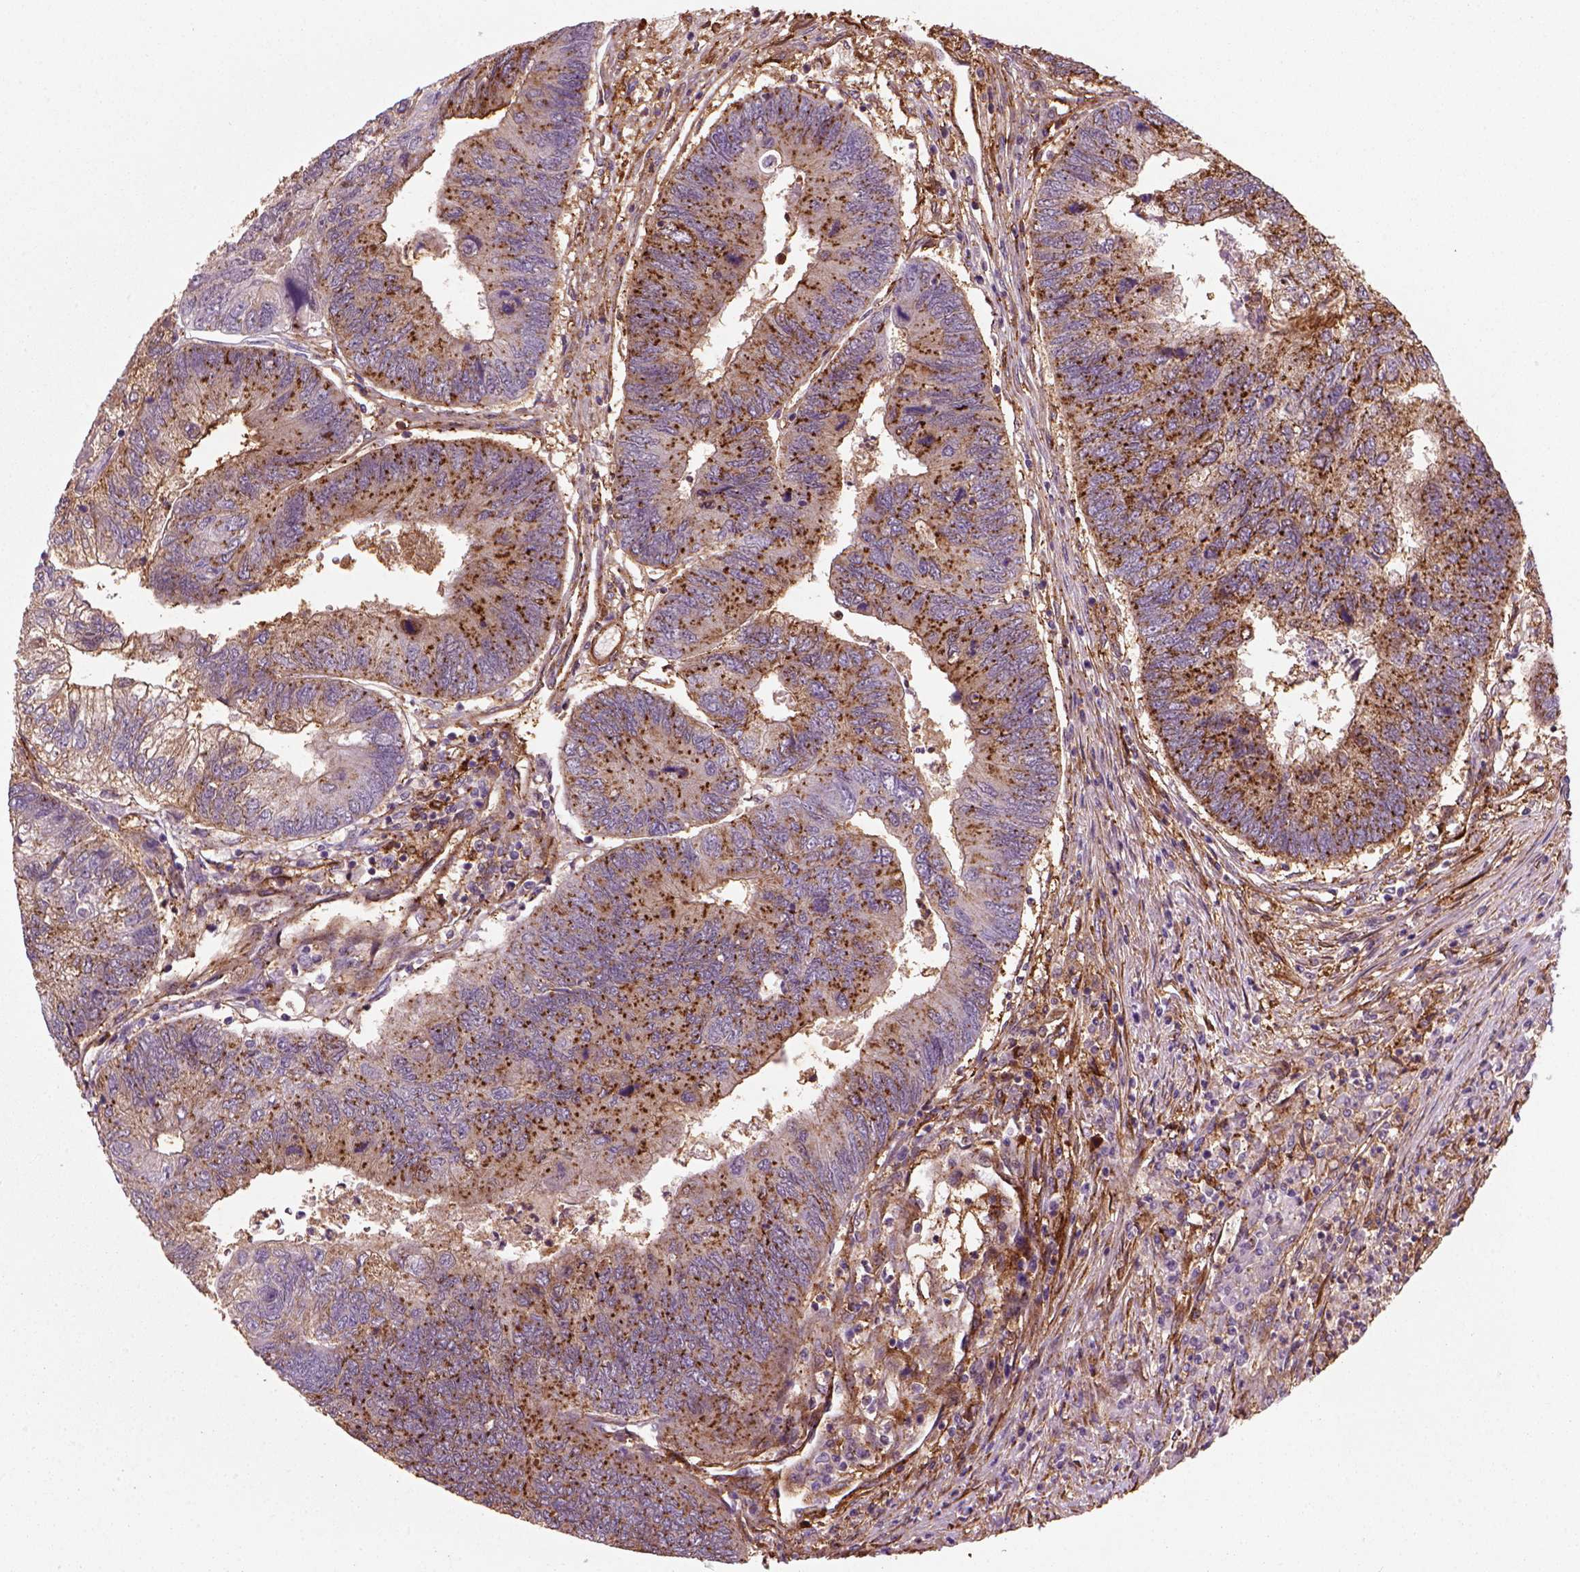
{"staining": {"intensity": "moderate", "quantity": "25%-75%", "location": "cytoplasmic/membranous"}, "tissue": "colorectal cancer", "cell_type": "Tumor cells", "image_type": "cancer", "snomed": [{"axis": "morphology", "description": "Adenocarcinoma, NOS"}, {"axis": "topography", "description": "Colon"}], "caption": "Human colorectal adenocarcinoma stained with a brown dye shows moderate cytoplasmic/membranous positive positivity in about 25%-75% of tumor cells.", "gene": "MARCKS", "patient": {"sex": "female", "age": 67}}